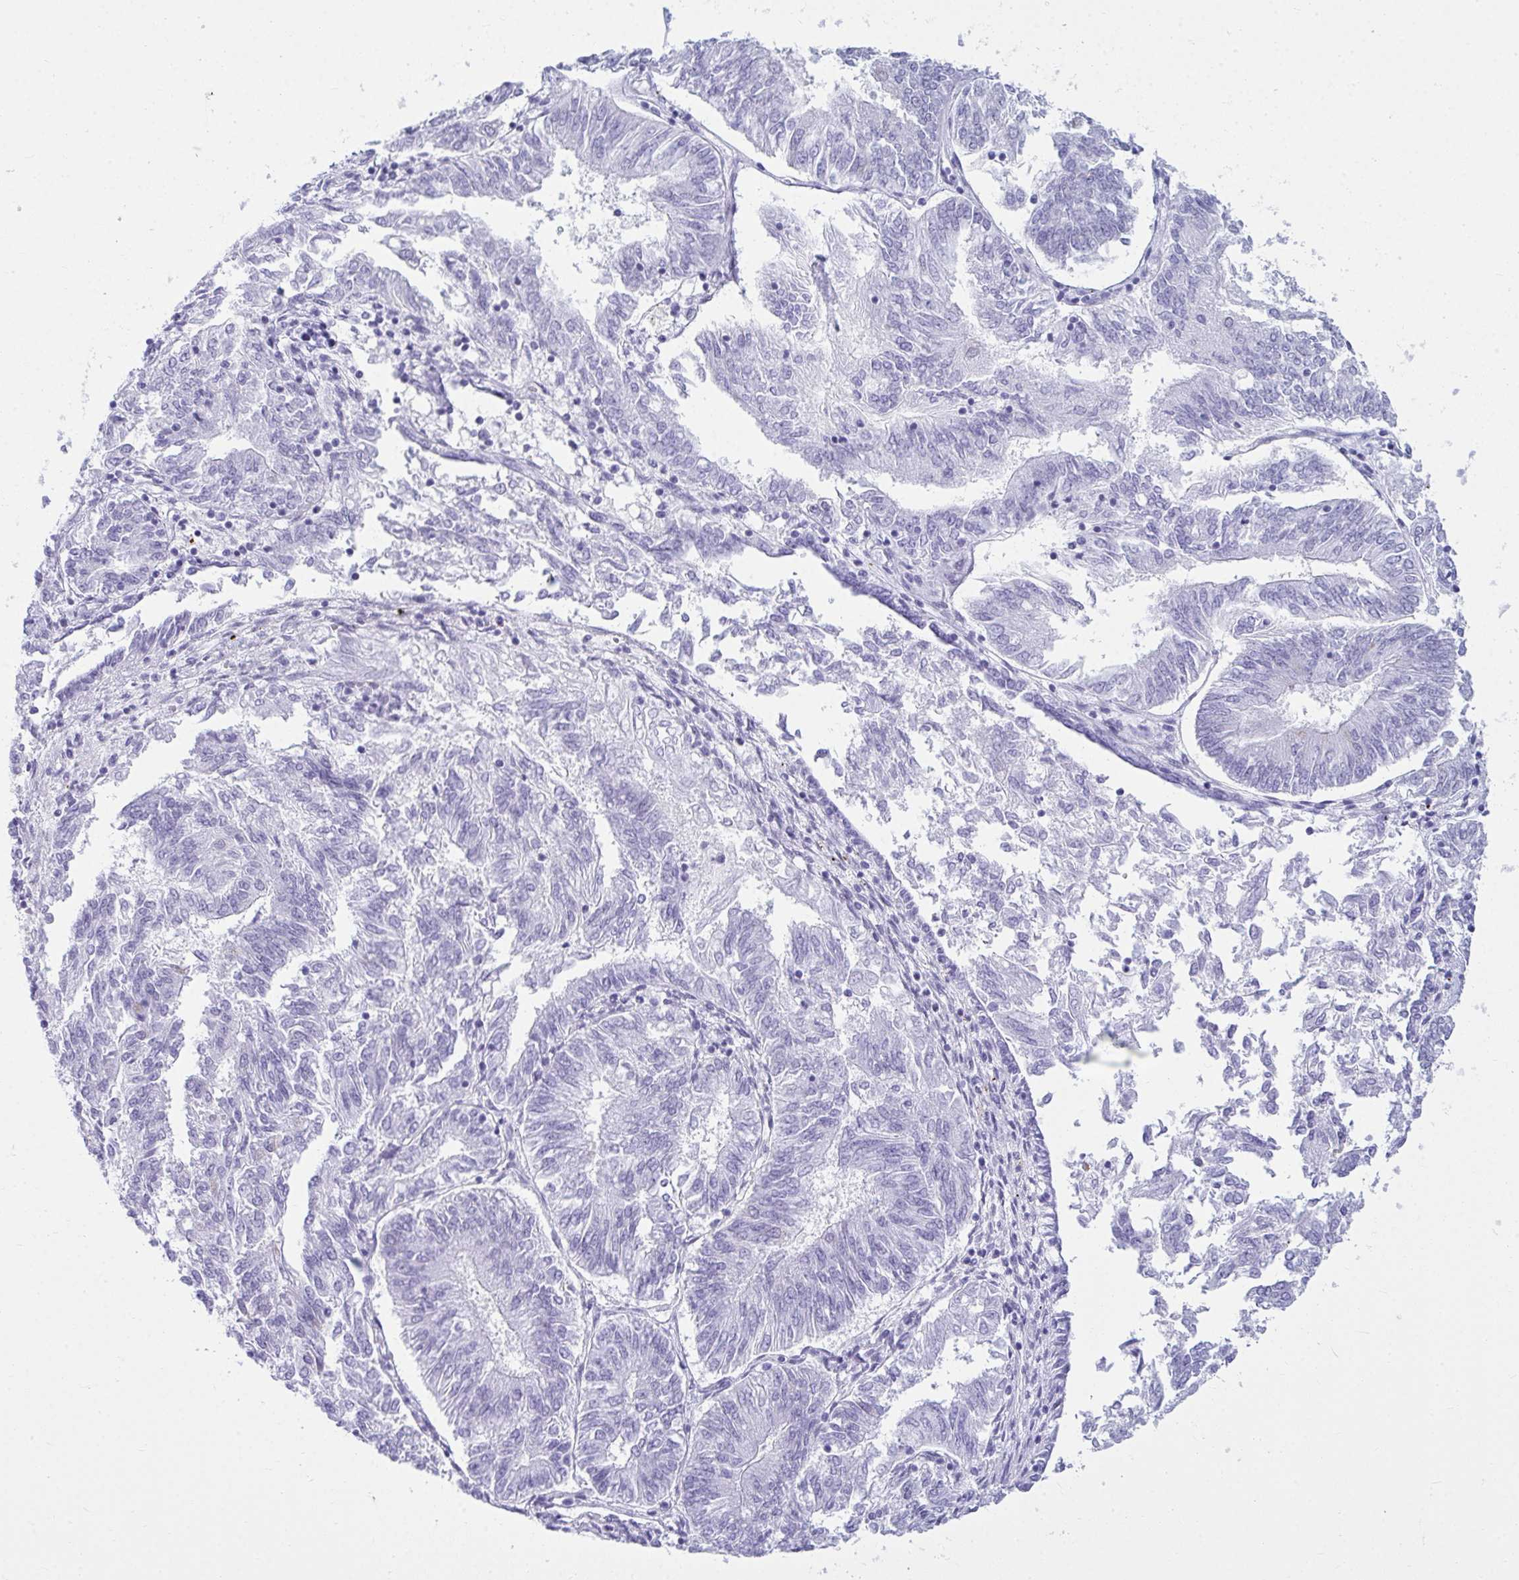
{"staining": {"intensity": "negative", "quantity": "none", "location": "none"}, "tissue": "endometrial cancer", "cell_type": "Tumor cells", "image_type": "cancer", "snomed": [{"axis": "morphology", "description": "Adenocarcinoma, NOS"}, {"axis": "topography", "description": "Endometrium"}], "caption": "Protein analysis of endometrial cancer reveals no significant expression in tumor cells.", "gene": "CLGN", "patient": {"sex": "female", "age": 58}}